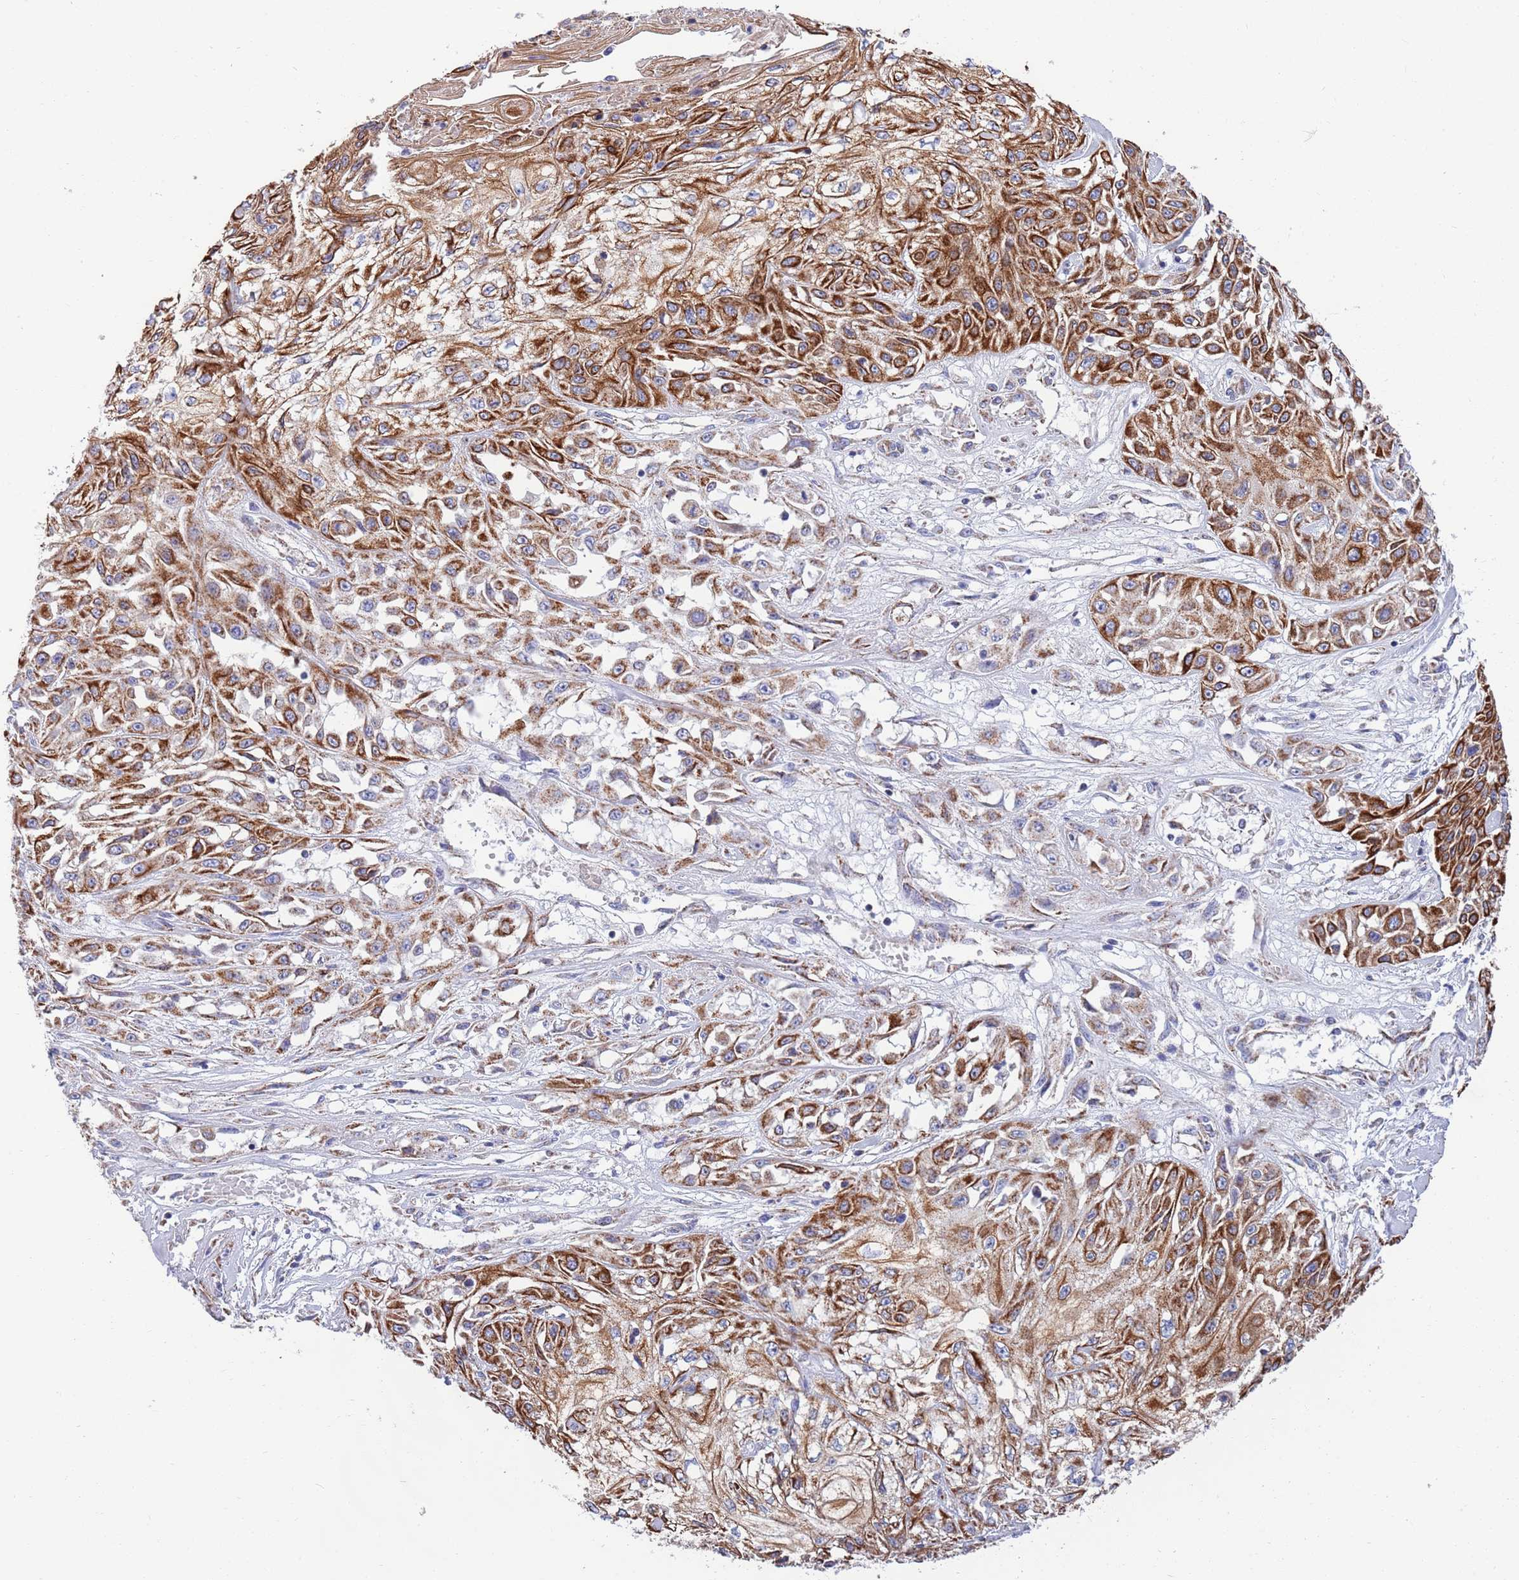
{"staining": {"intensity": "strong", "quantity": ">75%", "location": "cytoplasmic/membranous"}, "tissue": "skin cancer", "cell_type": "Tumor cells", "image_type": "cancer", "snomed": [{"axis": "morphology", "description": "Squamous cell carcinoma, NOS"}, {"axis": "morphology", "description": "Squamous cell carcinoma, metastatic, NOS"}, {"axis": "topography", "description": "Skin"}, {"axis": "topography", "description": "Lymph node"}], "caption": "Tumor cells display high levels of strong cytoplasmic/membranous staining in about >75% of cells in skin cancer.", "gene": "EMC8", "patient": {"sex": "male", "age": 75}}